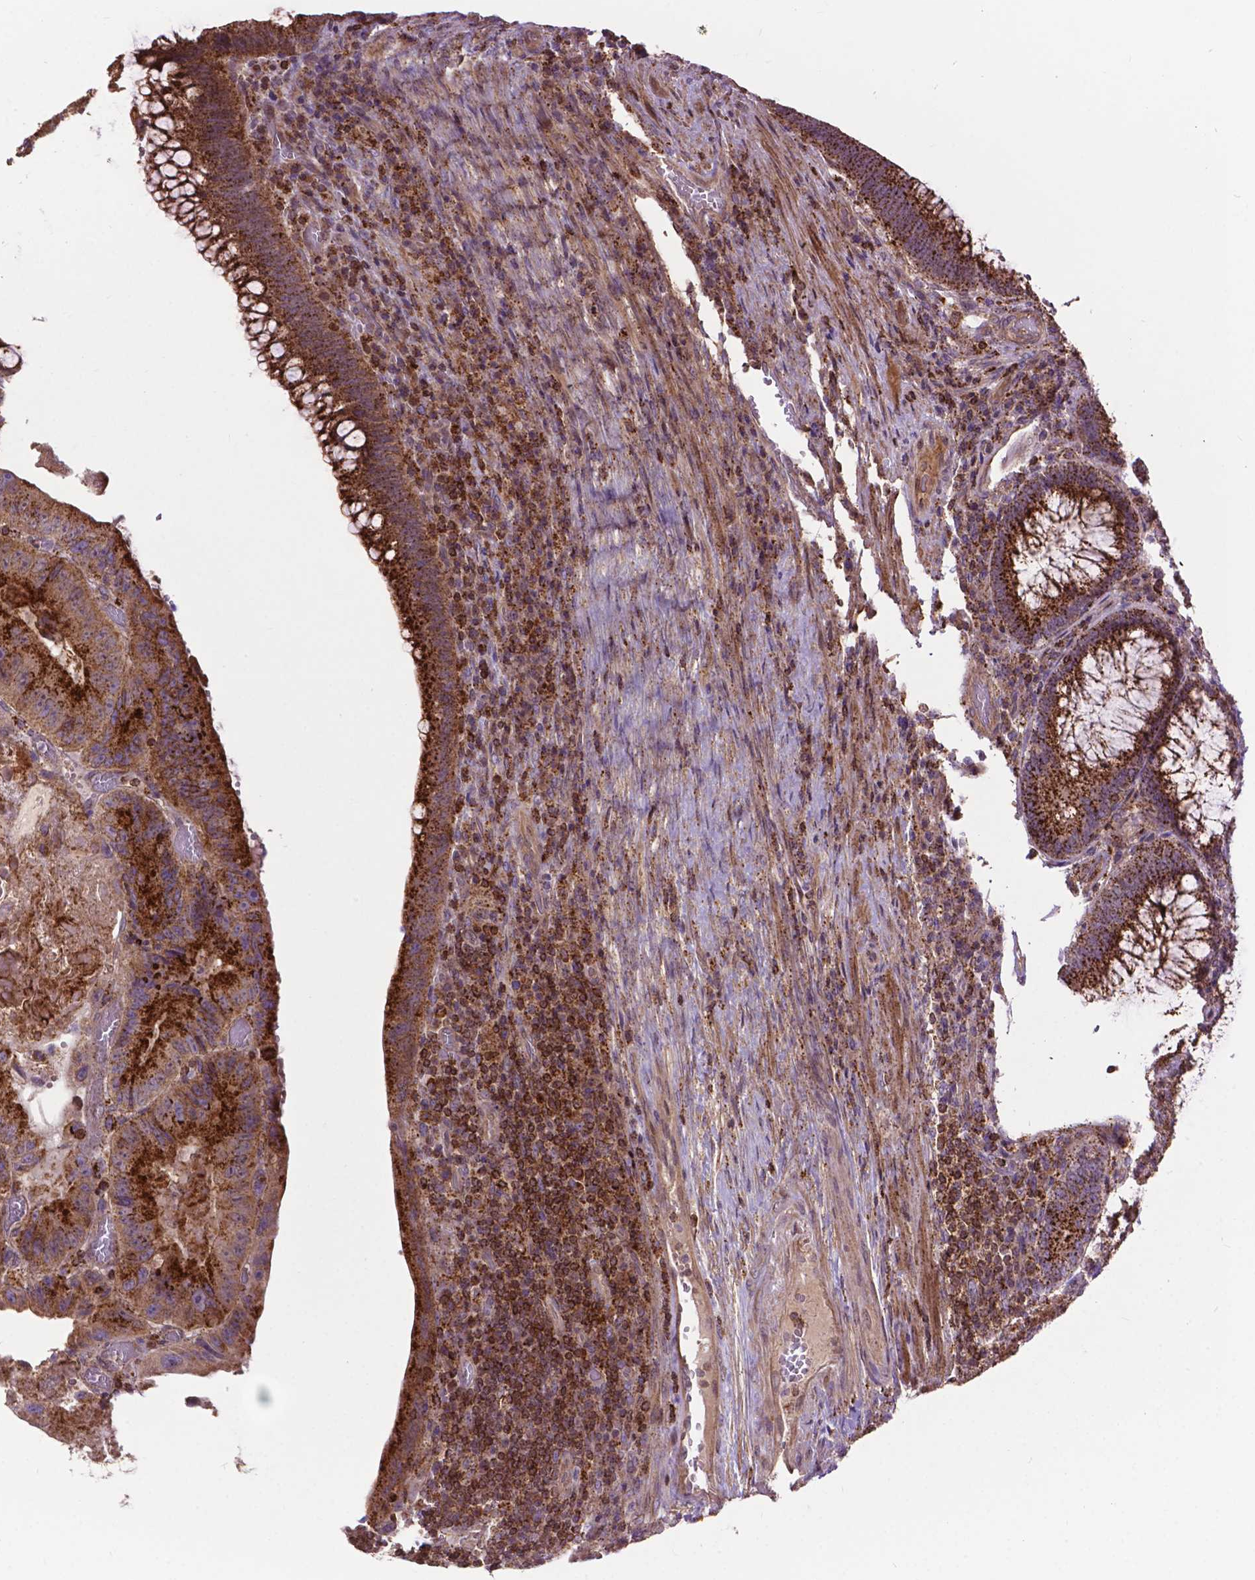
{"staining": {"intensity": "strong", "quantity": ">75%", "location": "cytoplasmic/membranous"}, "tissue": "colorectal cancer", "cell_type": "Tumor cells", "image_type": "cancer", "snomed": [{"axis": "morphology", "description": "Adenocarcinoma, NOS"}, {"axis": "topography", "description": "Colon"}], "caption": "Colorectal adenocarcinoma stained for a protein (brown) displays strong cytoplasmic/membranous positive expression in about >75% of tumor cells.", "gene": "CHMP4A", "patient": {"sex": "female", "age": 86}}